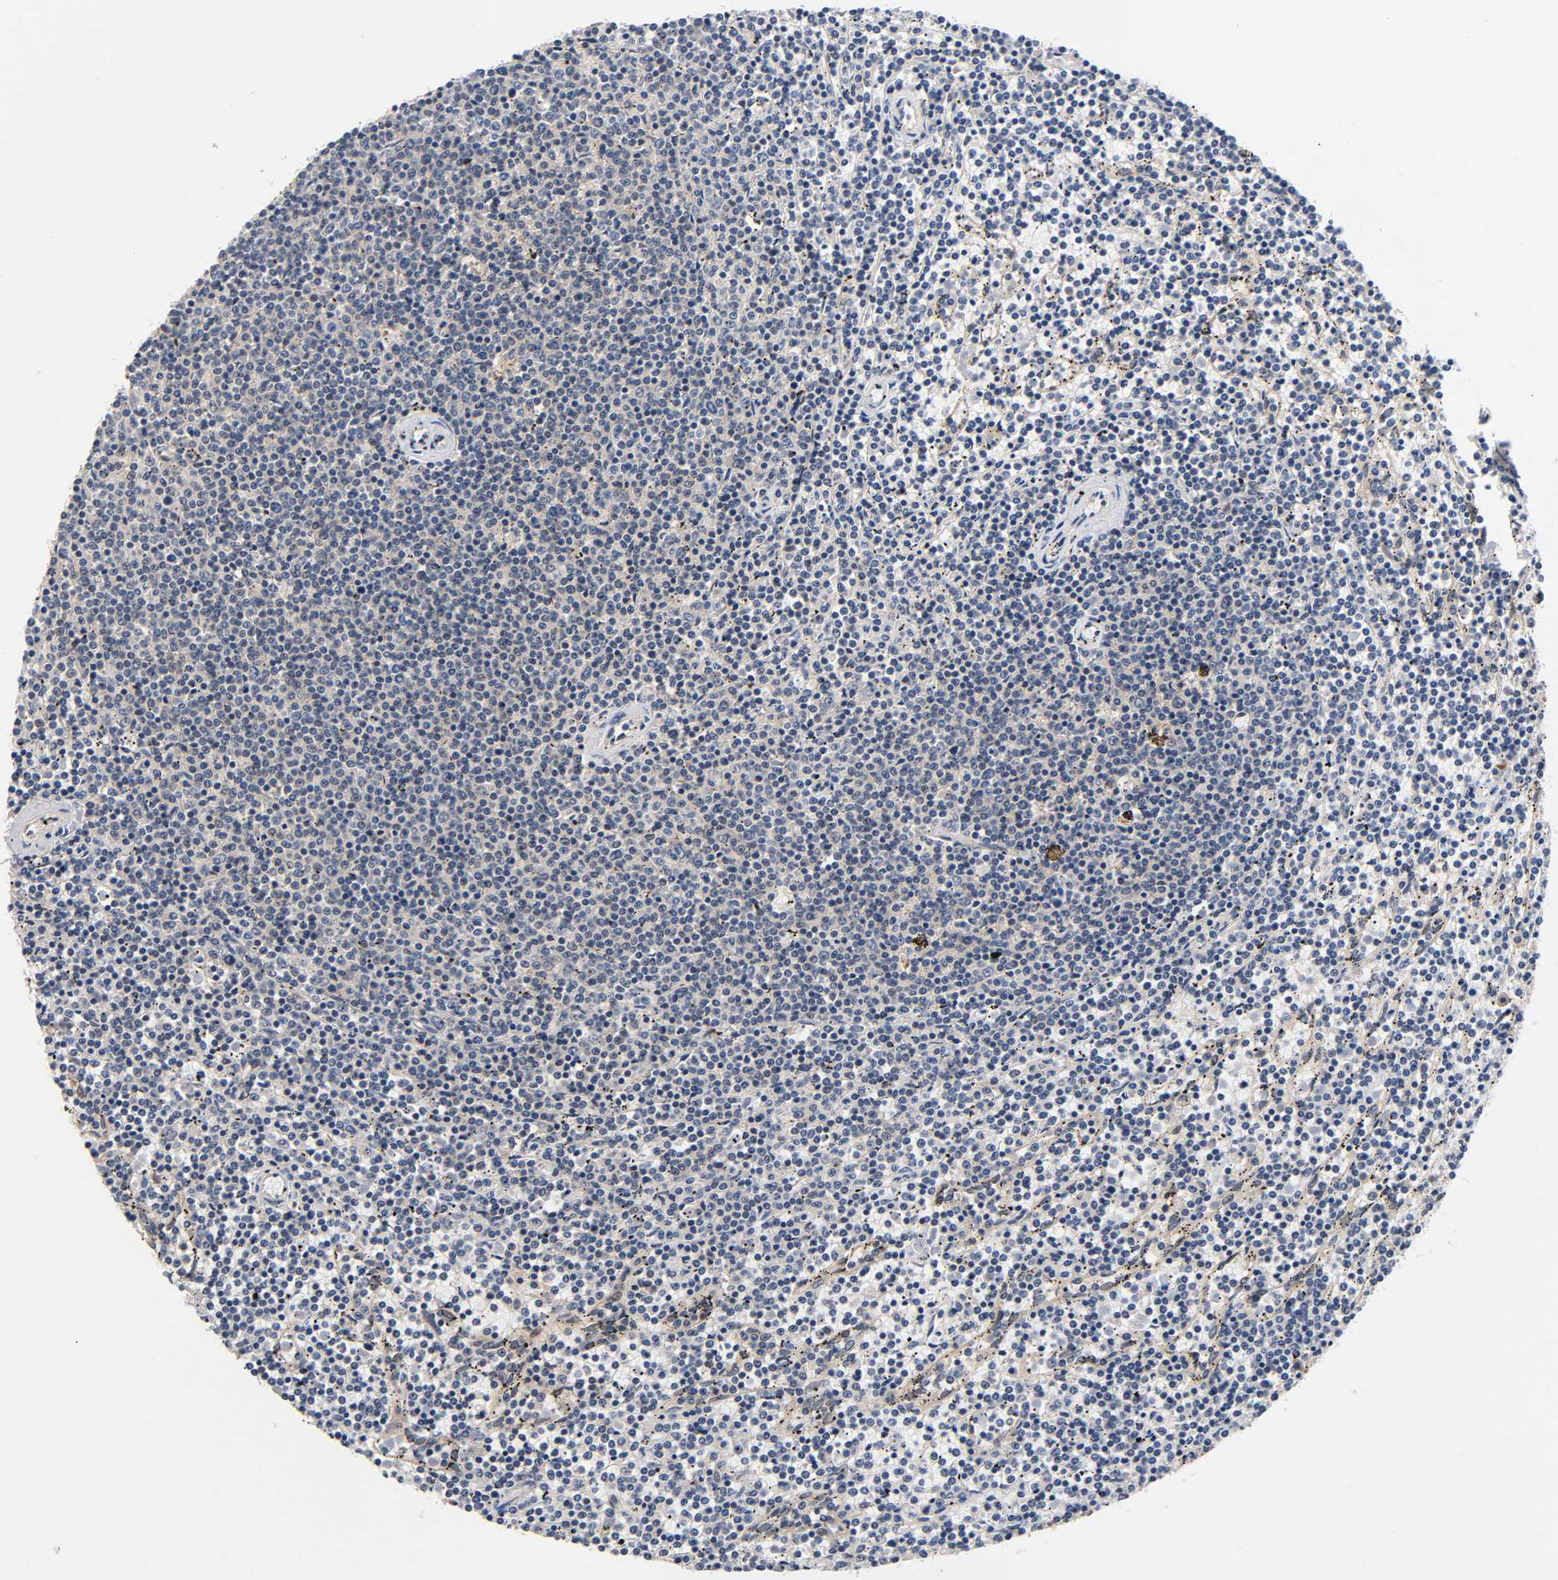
{"staining": {"intensity": "moderate", "quantity": "<25%", "location": "cytoplasmic/membranous"}, "tissue": "lymphoma", "cell_type": "Tumor cells", "image_type": "cancer", "snomed": [{"axis": "morphology", "description": "Malignant lymphoma, non-Hodgkin's type, Low grade"}, {"axis": "topography", "description": "Spleen"}], "caption": "Protein staining of lymphoma tissue displays moderate cytoplasmic/membranous positivity in about <25% of tumor cells.", "gene": "PRKAB1", "patient": {"sex": "female", "age": 50}}